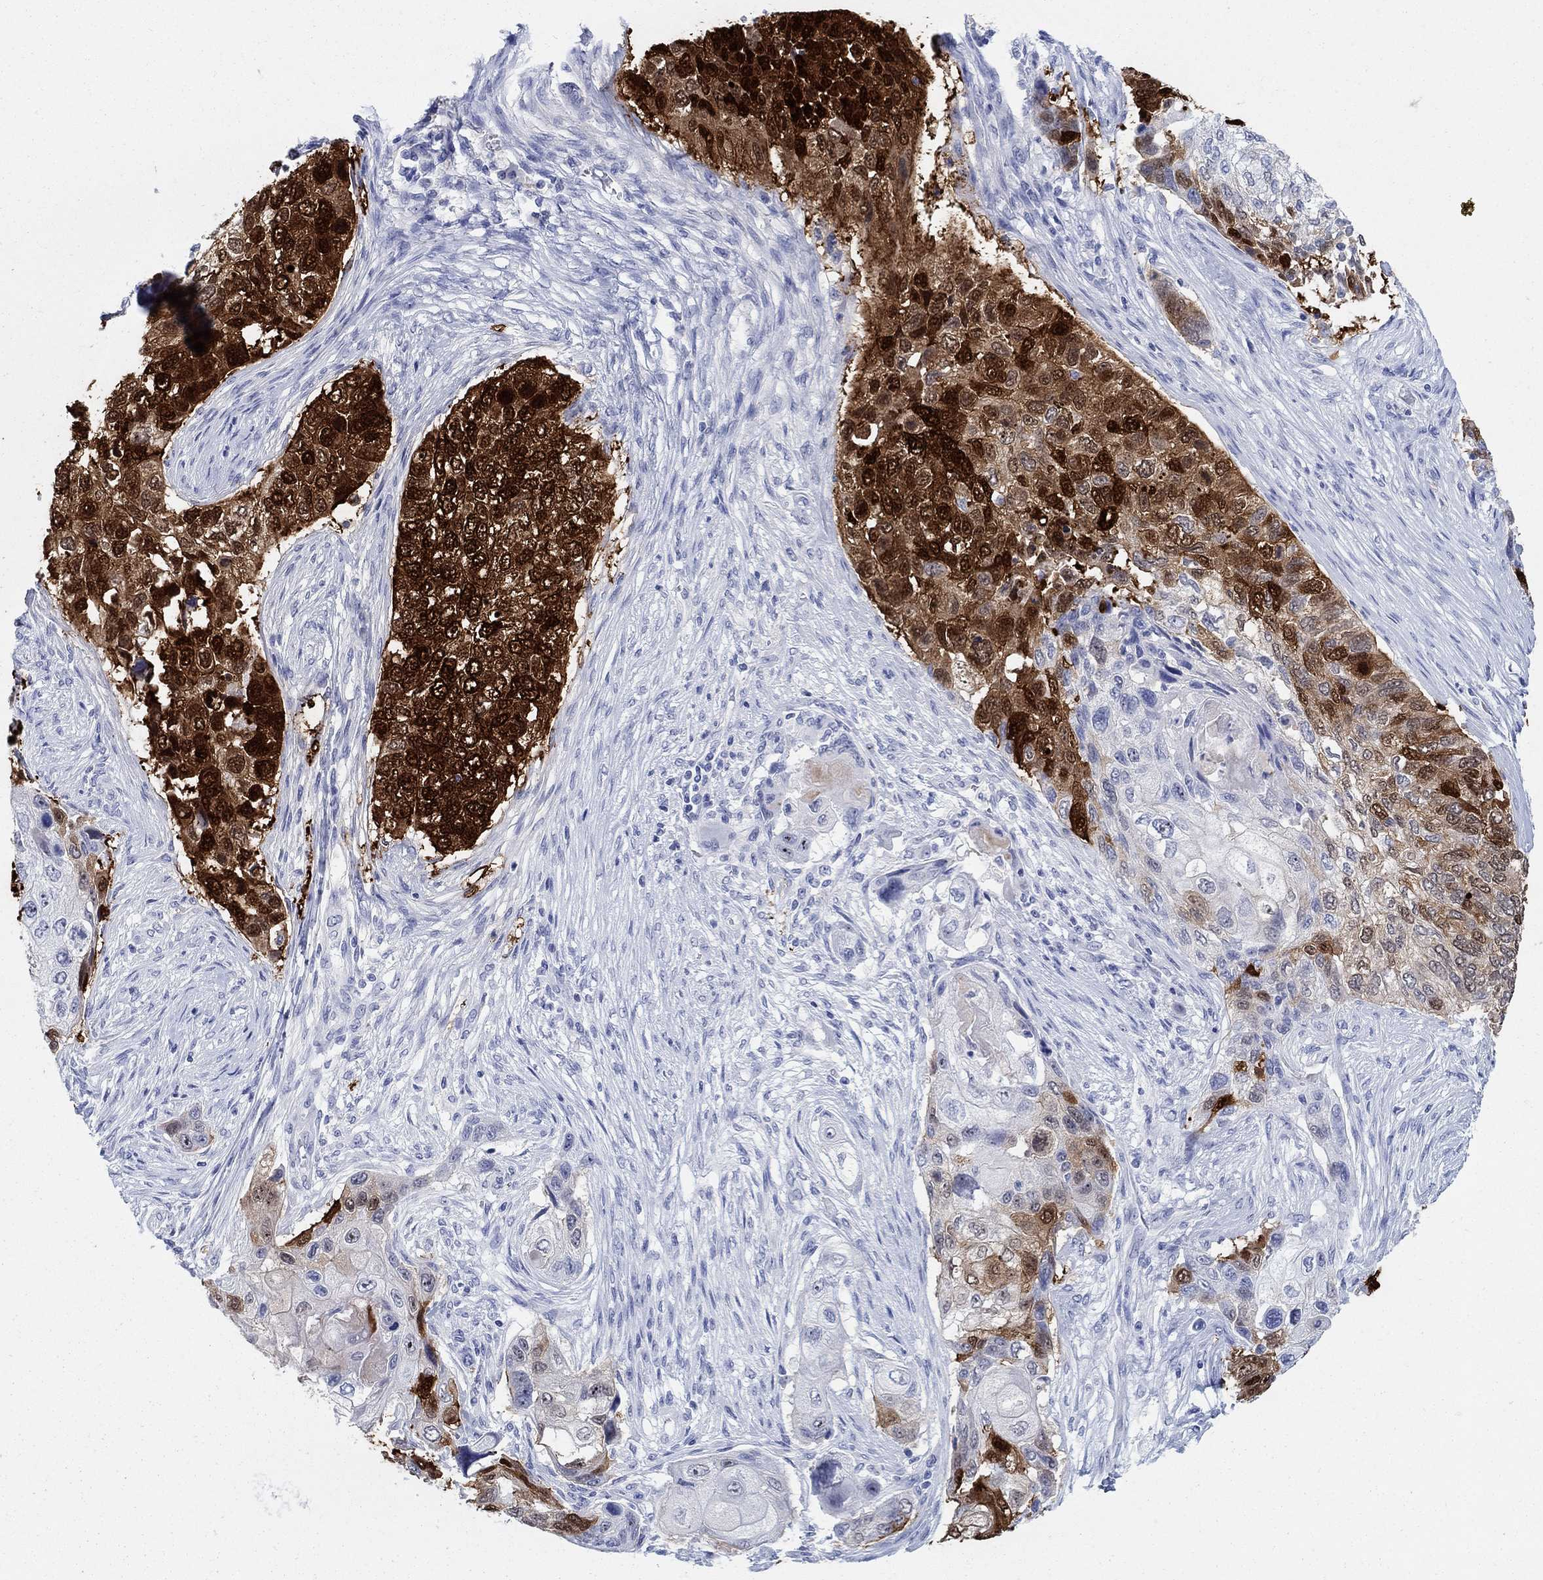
{"staining": {"intensity": "strong", "quantity": "25%-75%", "location": "cytoplasmic/membranous,nuclear"}, "tissue": "lung cancer", "cell_type": "Tumor cells", "image_type": "cancer", "snomed": [{"axis": "morphology", "description": "Normal tissue, NOS"}, {"axis": "morphology", "description": "Squamous cell carcinoma, NOS"}, {"axis": "topography", "description": "Bronchus"}, {"axis": "topography", "description": "Lung"}], "caption": "Immunohistochemistry photomicrograph of neoplastic tissue: human lung cancer stained using immunohistochemistry displays high levels of strong protein expression localized specifically in the cytoplasmic/membranous and nuclear of tumor cells, appearing as a cytoplasmic/membranous and nuclear brown color.", "gene": "AKR1C2", "patient": {"sex": "male", "age": 69}}